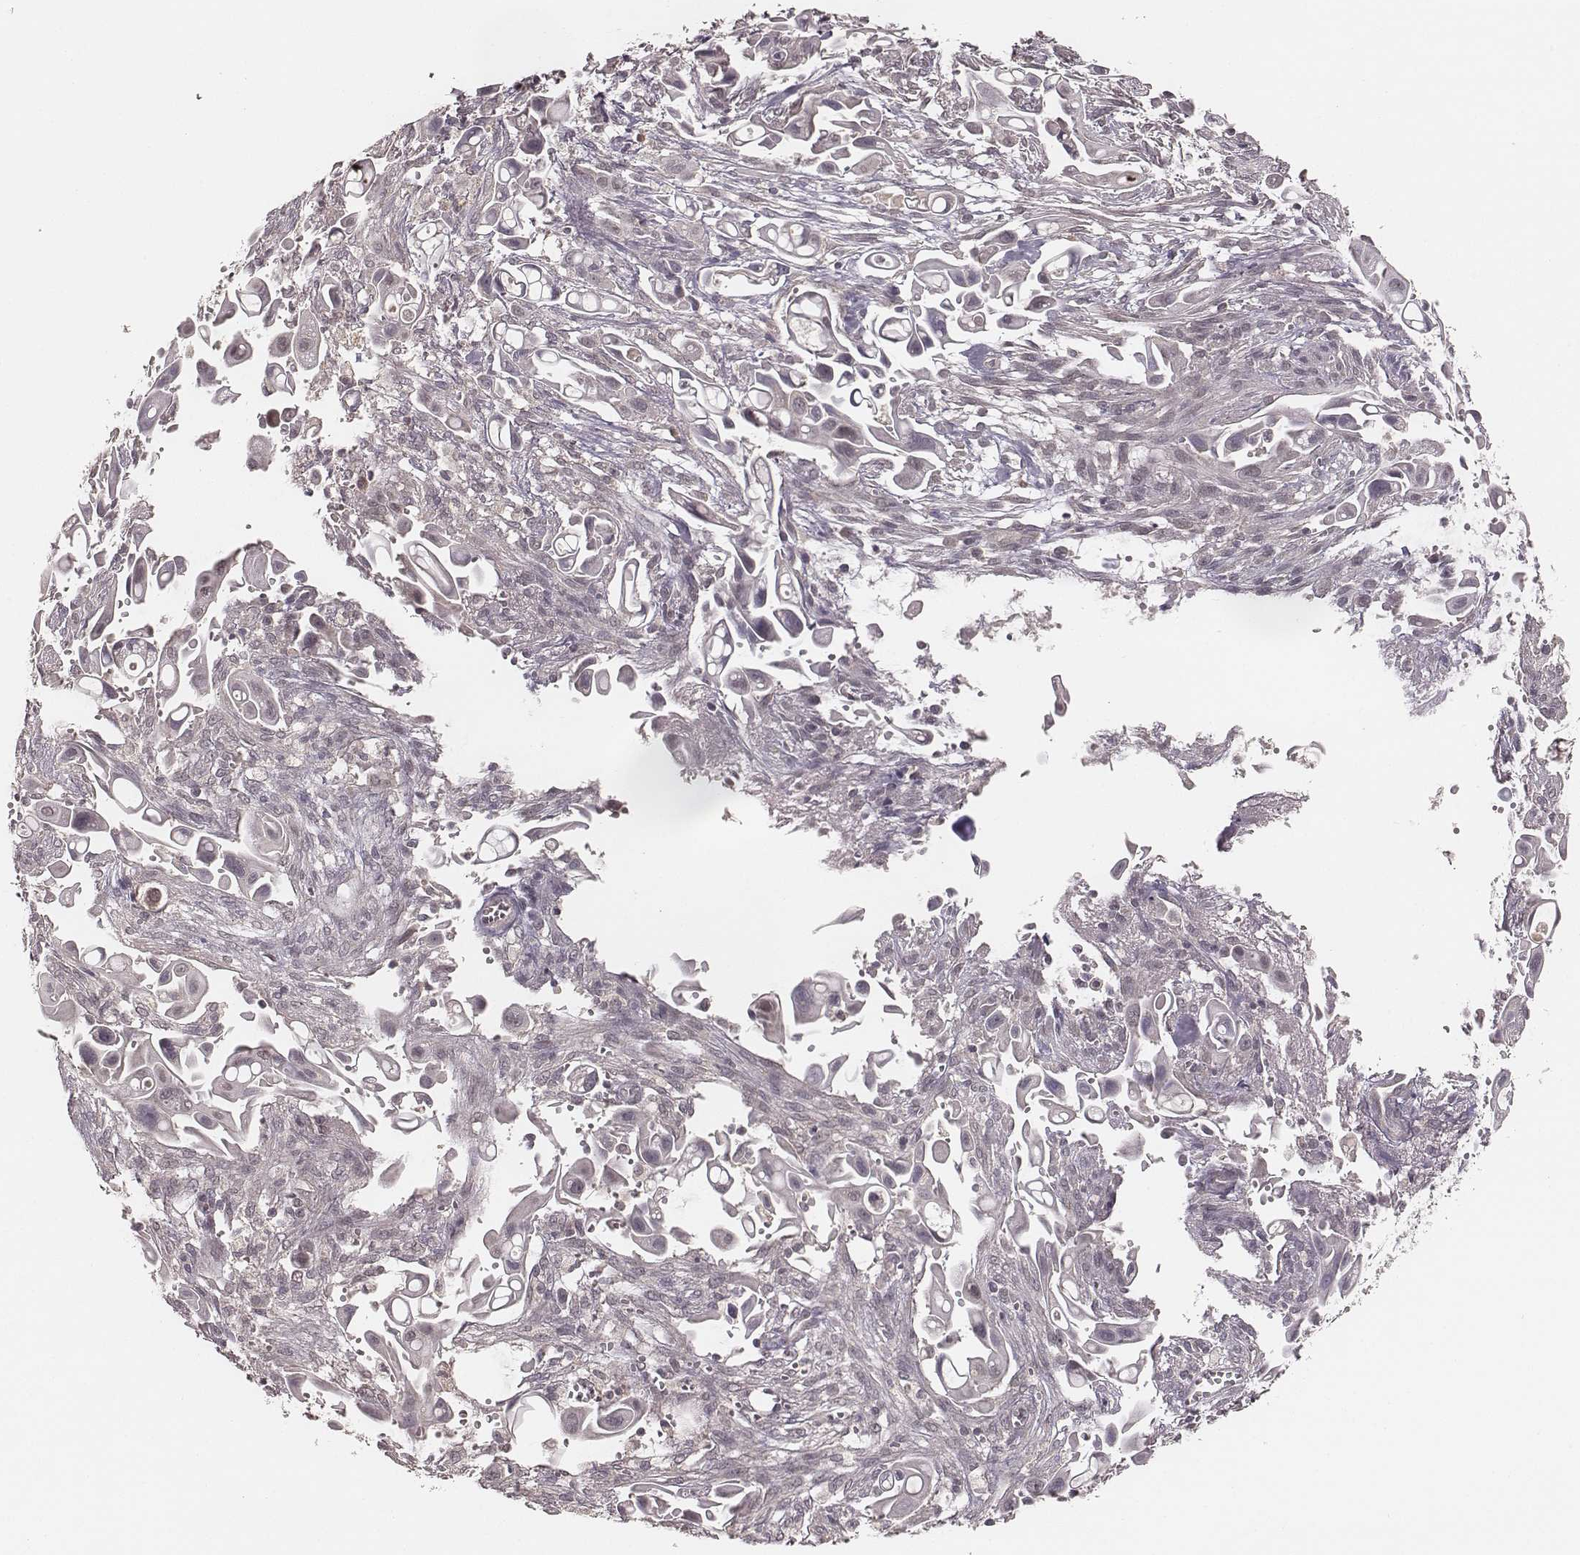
{"staining": {"intensity": "negative", "quantity": "none", "location": "none"}, "tissue": "pancreatic cancer", "cell_type": "Tumor cells", "image_type": "cancer", "snomed": [{"axis": "morphology", "description": "Adenocarcinoma, NOS"}, {"axis": "topography", "description": "Pancreas"}], "caption": "This photomicrograph is of adenocarcinoma (pancreatic) stained with immunohistochemistry (IHC) to label a protein in brown with the nuclei are counter-stained blue. There is no positivity in tumor cells. (Stains: DAB (3,3'-diaminobenzidine) immunohistochemistry with hematoxylin counter stain, Microscopy: brightfield microscopy at high magnification).", "gene": "LY6K", "patient": {"sex": "male", "age": 50}}